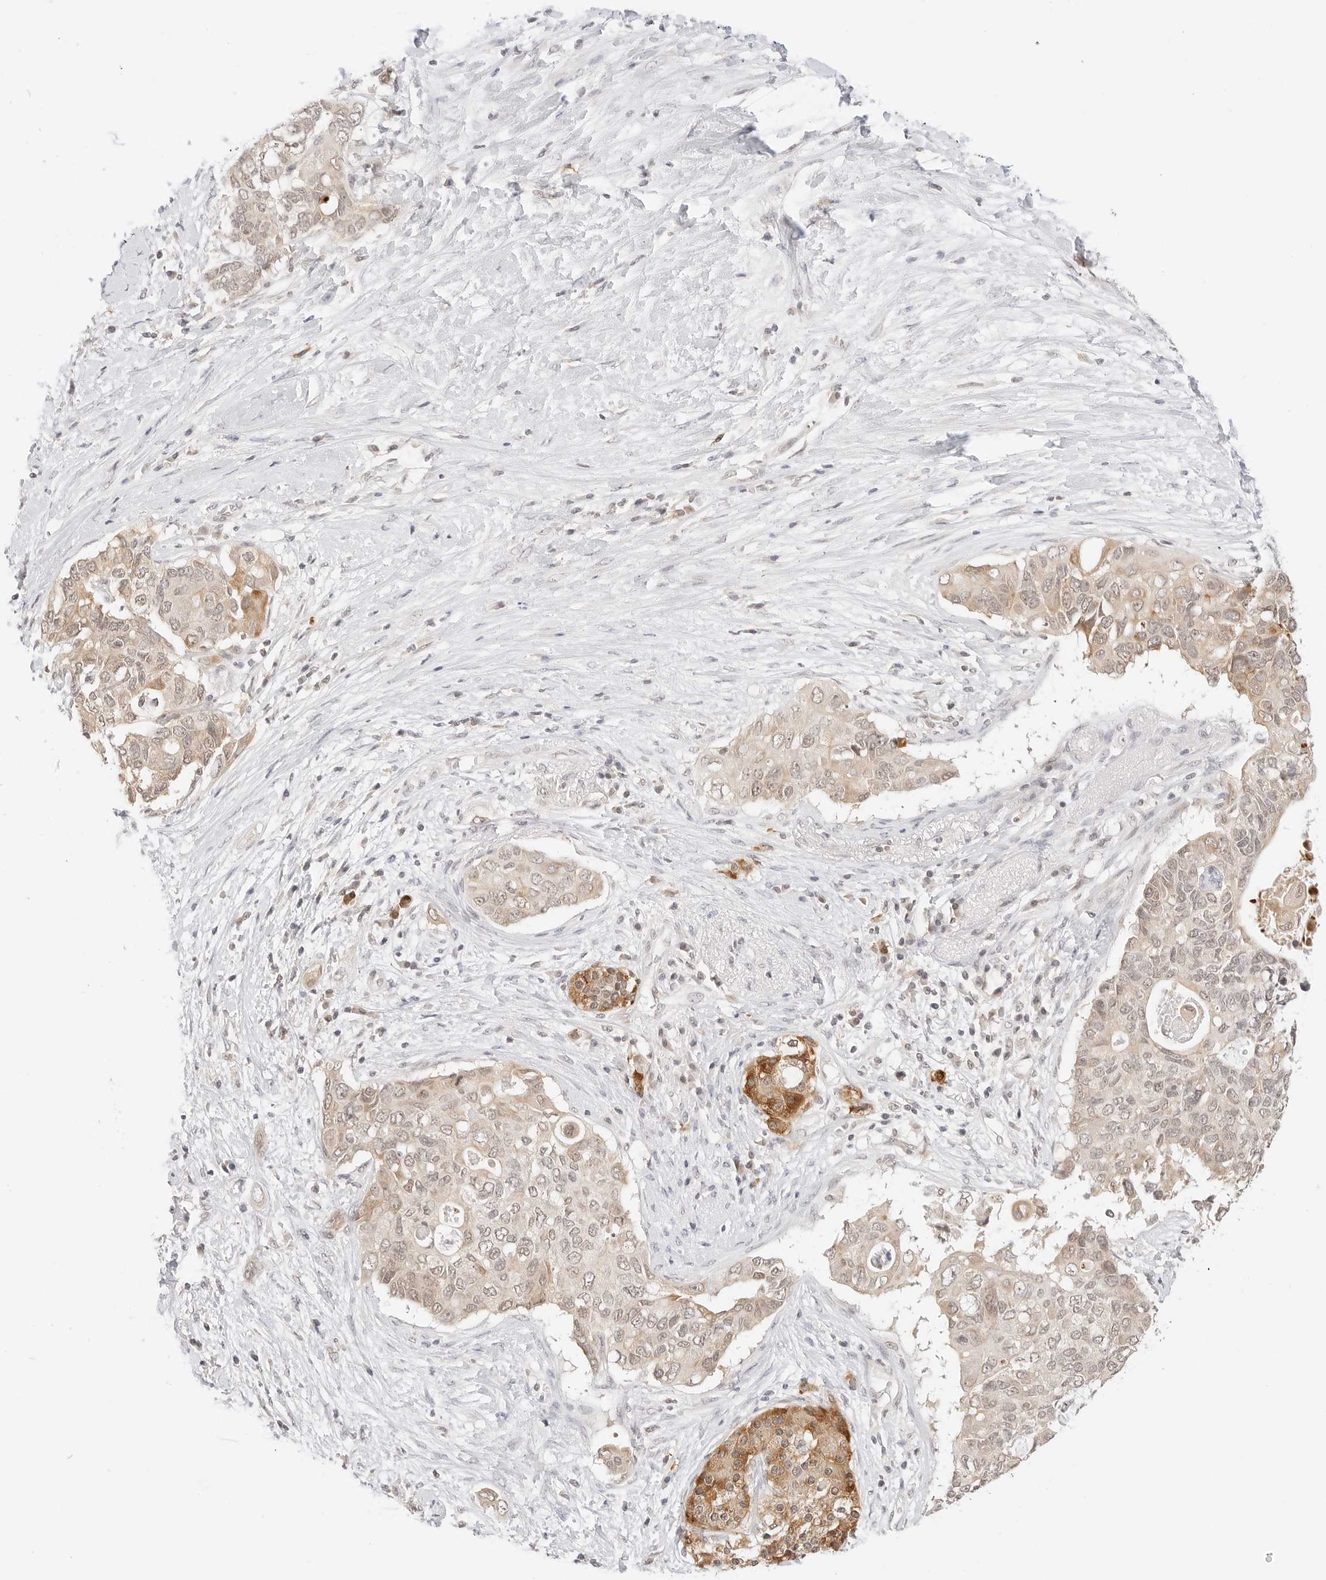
{"staining": {"intensity": "weak", "quantity": ">75%", "location": "cytoplasmic/membranous"}, "tissue": "pancreatic cancer", "cell_type": "Tumor cells", "image_type": "cancer", "snomed": [{"axis": "morphology", "description": "Adenocarcinoma, NOS"}, {"axis": "topography", "description": "Pancreas"}], "caption": "Weak cytoplasmic/membranous expression for a protein is appreciated in approximately >75% of tumor cells of pancreatic cancer using IHC.", "gene": "SEPTIN4", "patient": {"sex": "female", "age": 56}}